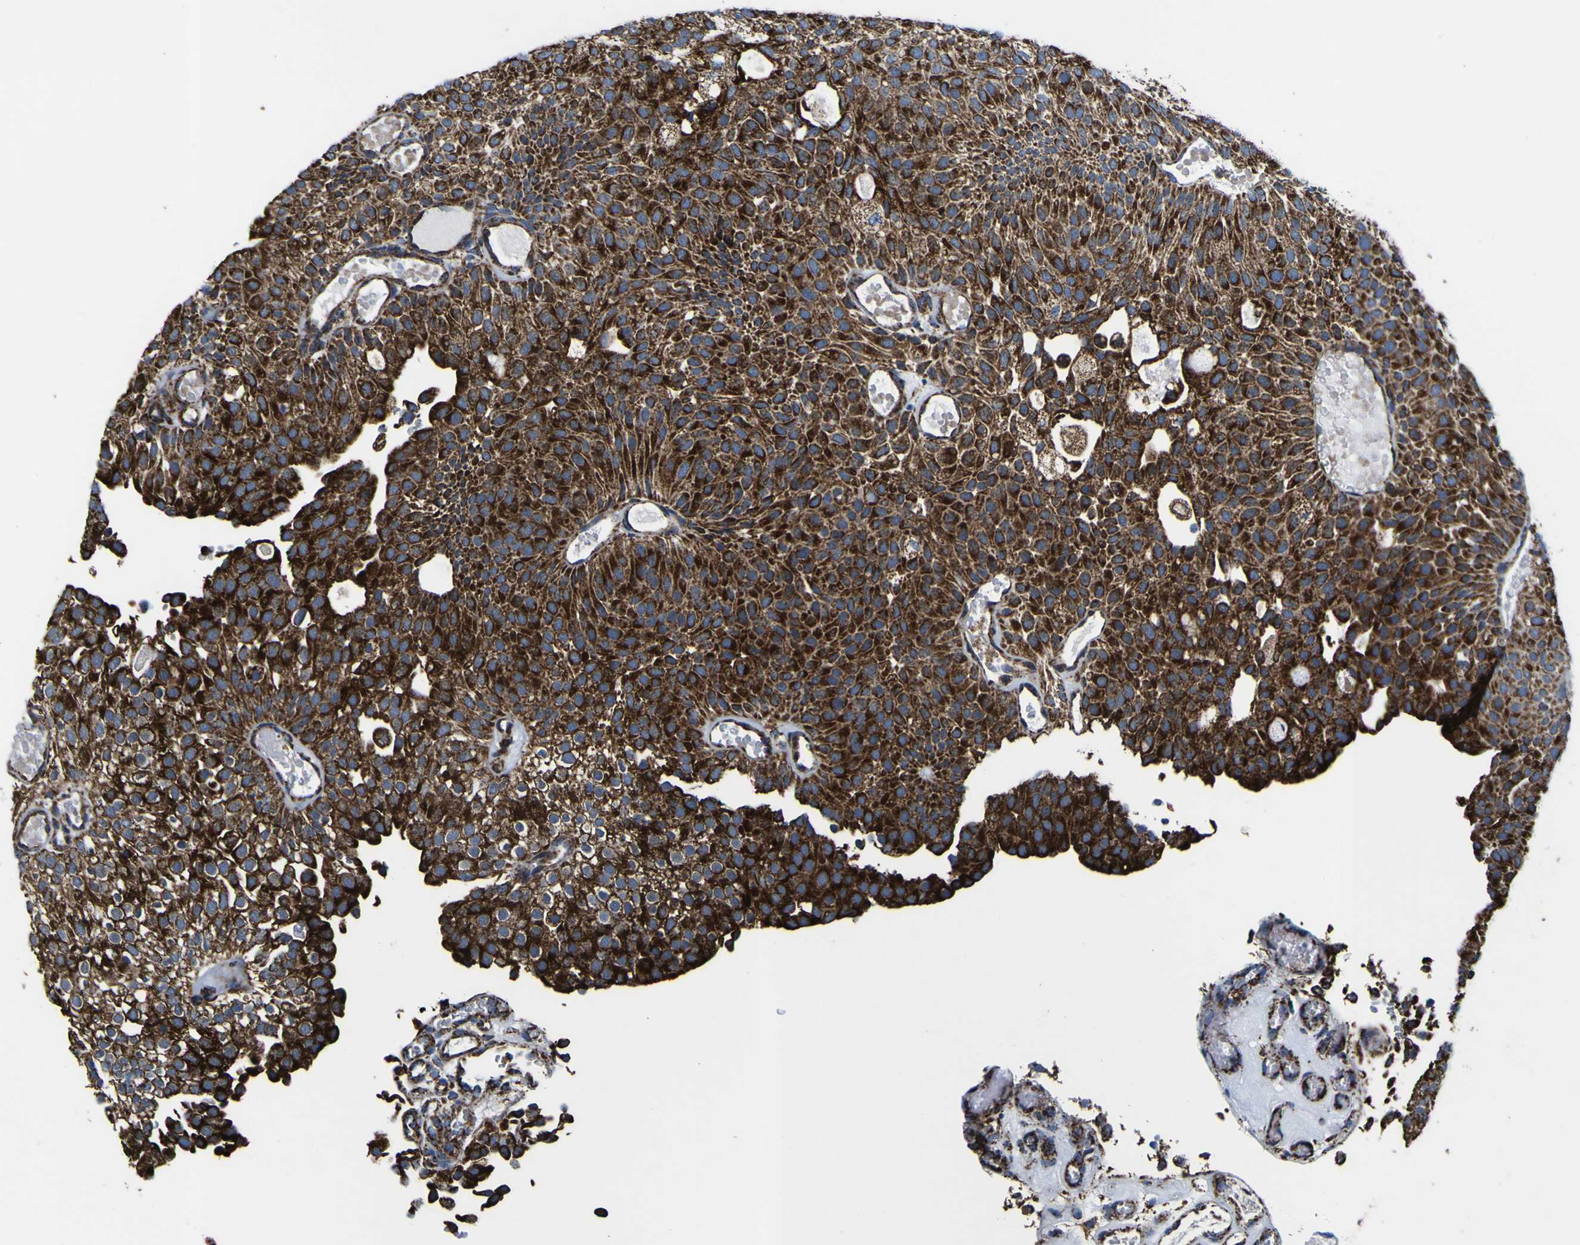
{"staining": {"intensity": "strong", "quantity": ">75%", "location": "cytoplasmic/membranous"}, "tissue": "urothelial cancer", "cell_type": "Tumor cells", "image_type": "cancer", "snomed": [{"axis": "morphology", "description": "Urothelial carcinoma, Low grade"}, {"axis": "topography", "description": "Urinary bladder"}], "caption": "The histopathology image shows a brown stain indicating the presence of a protein in the cytoplasmic/membranous of tumor cells in urothelial carcinoma (low-grade).", "gene": "PTRH2", "patient": {"sex": "male", "age": 78}}